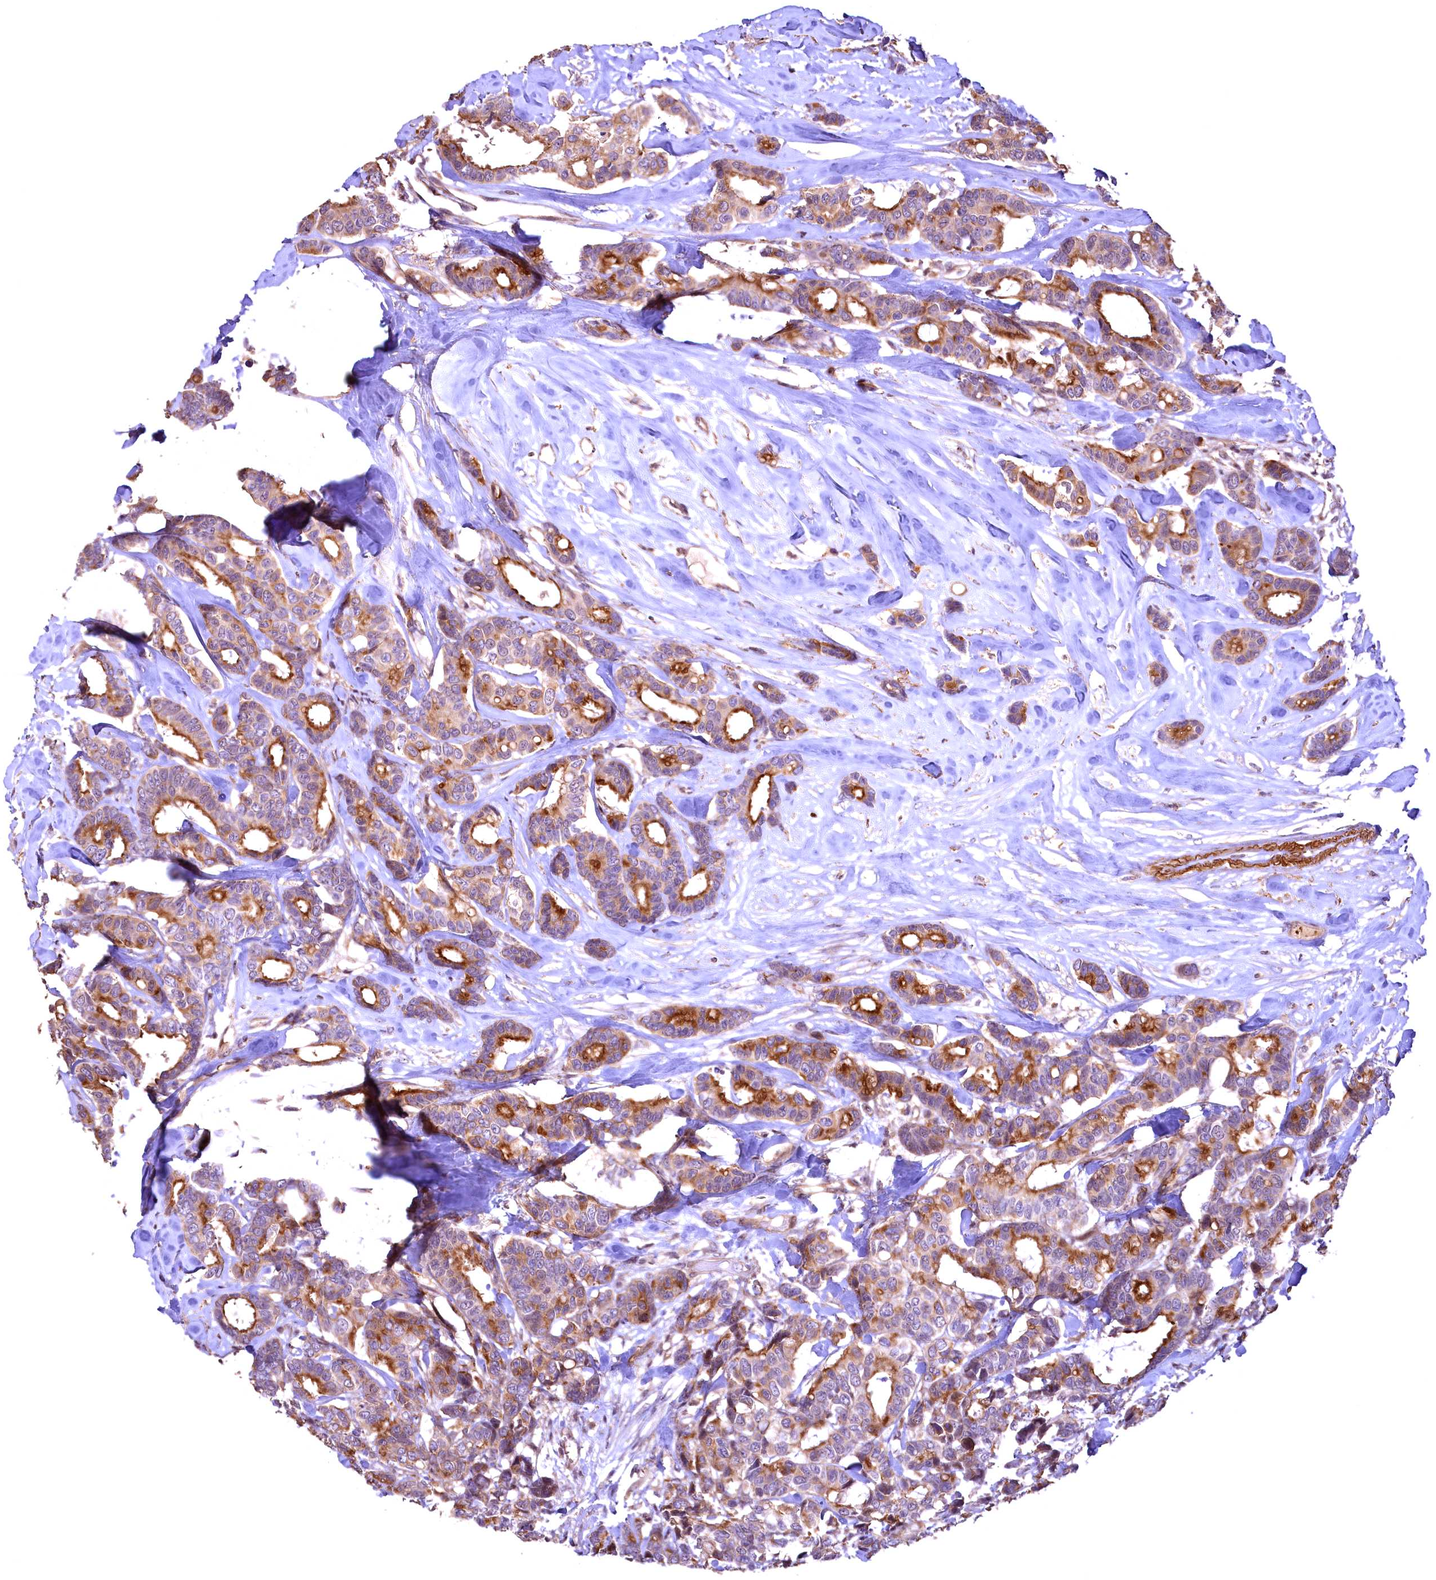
{"staining": {"intensity": "moderate", "quantity": ">75%", "location": "cytoplasmic/membranous"}, "tissue": "breast cancer", "cell_type": "Tumor cells", "image_type": "cancer", "snomed": [{"axis": "morphology", "description": "Duct carcinoma"}, {"axis": "topography", "description": "Breast"}], "caption": "Immunohistochemical staining of breast cancer (invasive ductal carcinoma) exhibits moderate cytoplasmic/membranous protein positivity in about >75% of tumor cells. The protein of interest is shown in brown color, while the nuclei are stained blue.", "gene": "FUZ", "patient": {"sex": "female", "age": 87}}